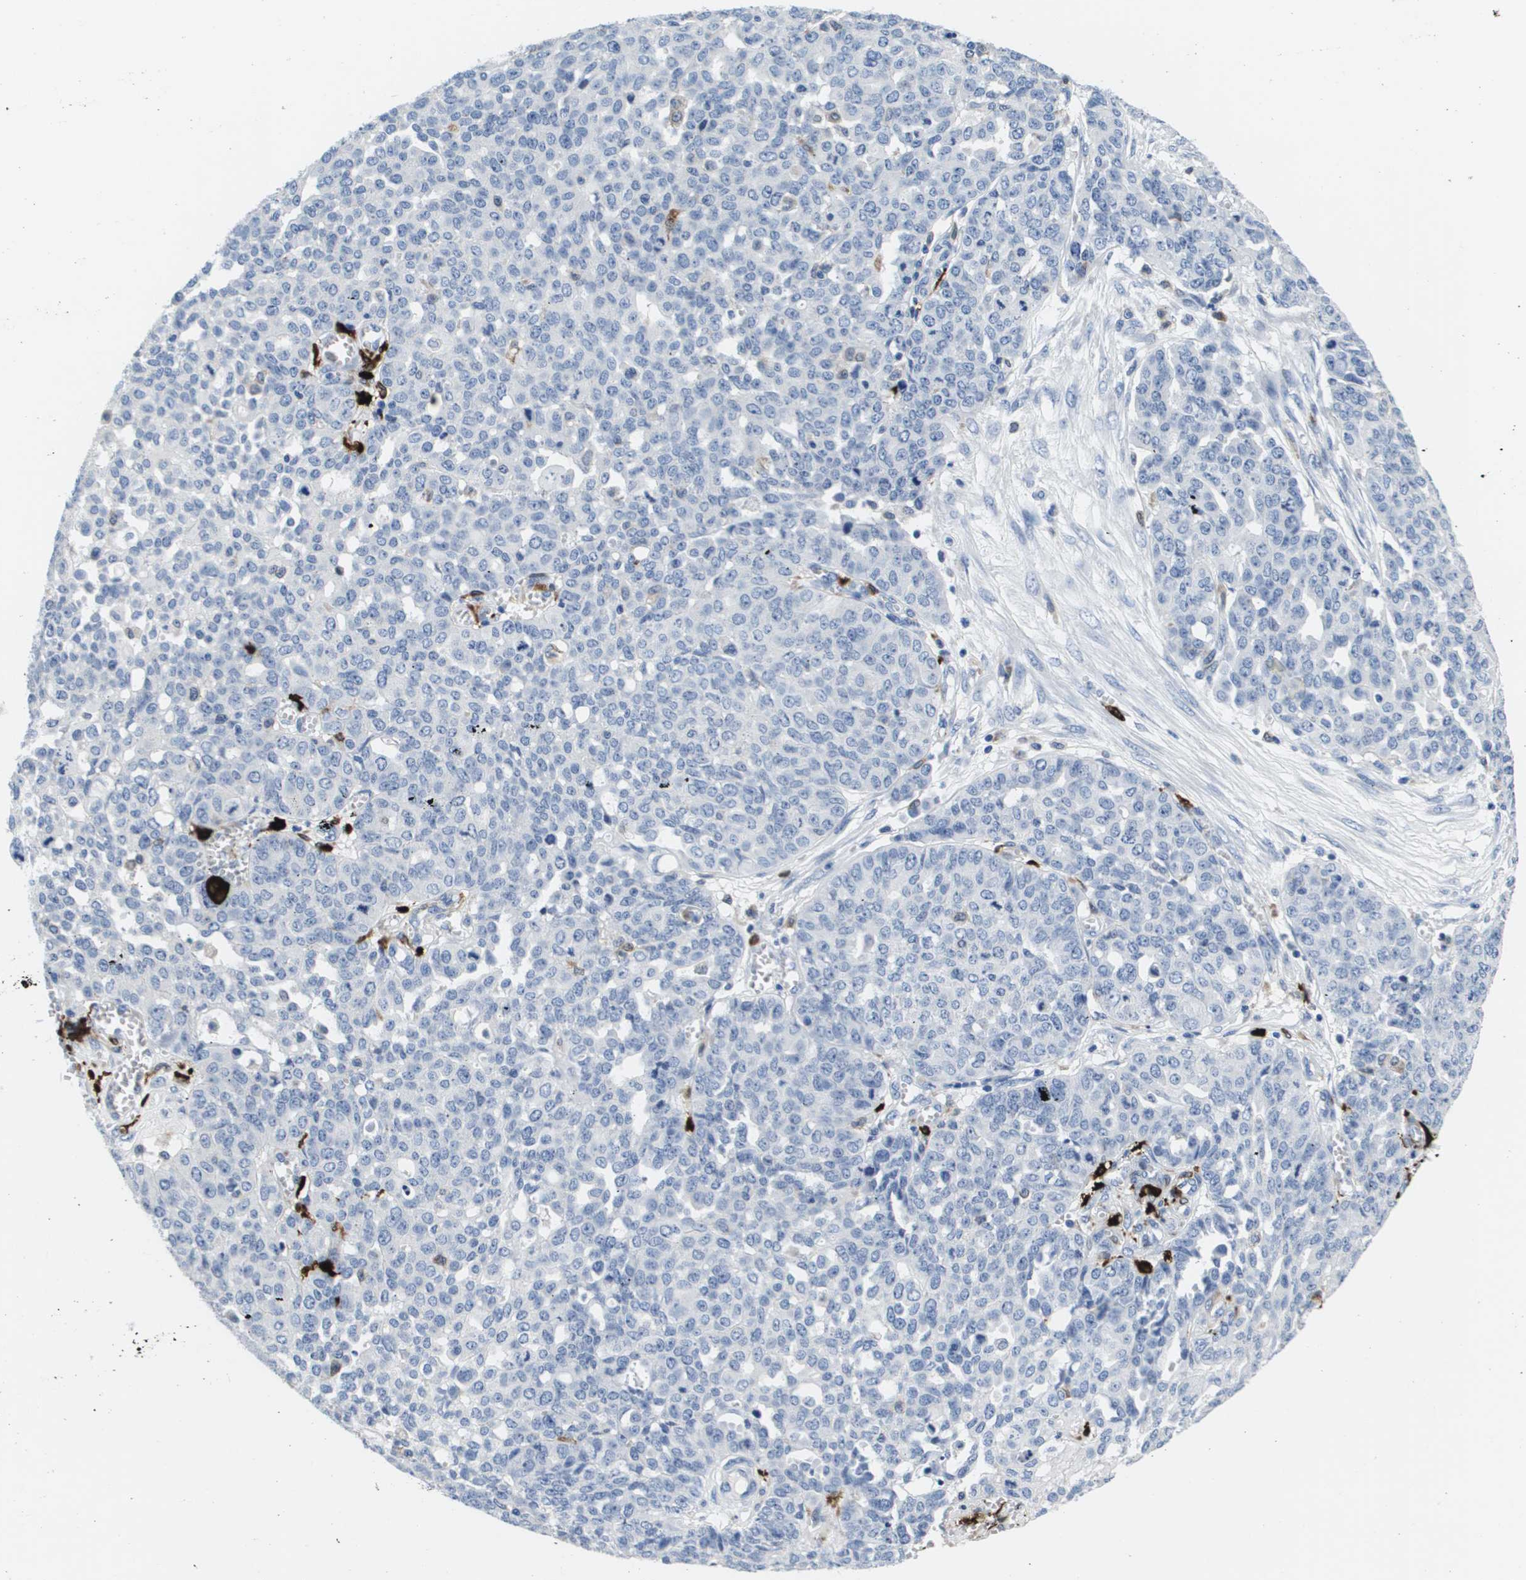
{"staining": {"intensity": "negative", "quantity": "none", "location": "none"}, "tissue": "ovarian cancer", "cell_type": "Tumor cells", "image_type": "cancer", "snomed": [{"axis": "morphology", "description": "Cystadenocarcinoma, serous, NOS"}, {"axis": "topography", "description": "Ovary"}], "caption": "Immunohistochemistry (IHC) of human ovarian serous cystadenocarcinoma demonstrates no positivity in tumor cells. (DAB (3,3'-diaminobenzidine) immunohistochemistry (IHC) with hematoxylin counter stain).", "gene": "HMOX1", "patient": {"sex": "female", "age": 56}}